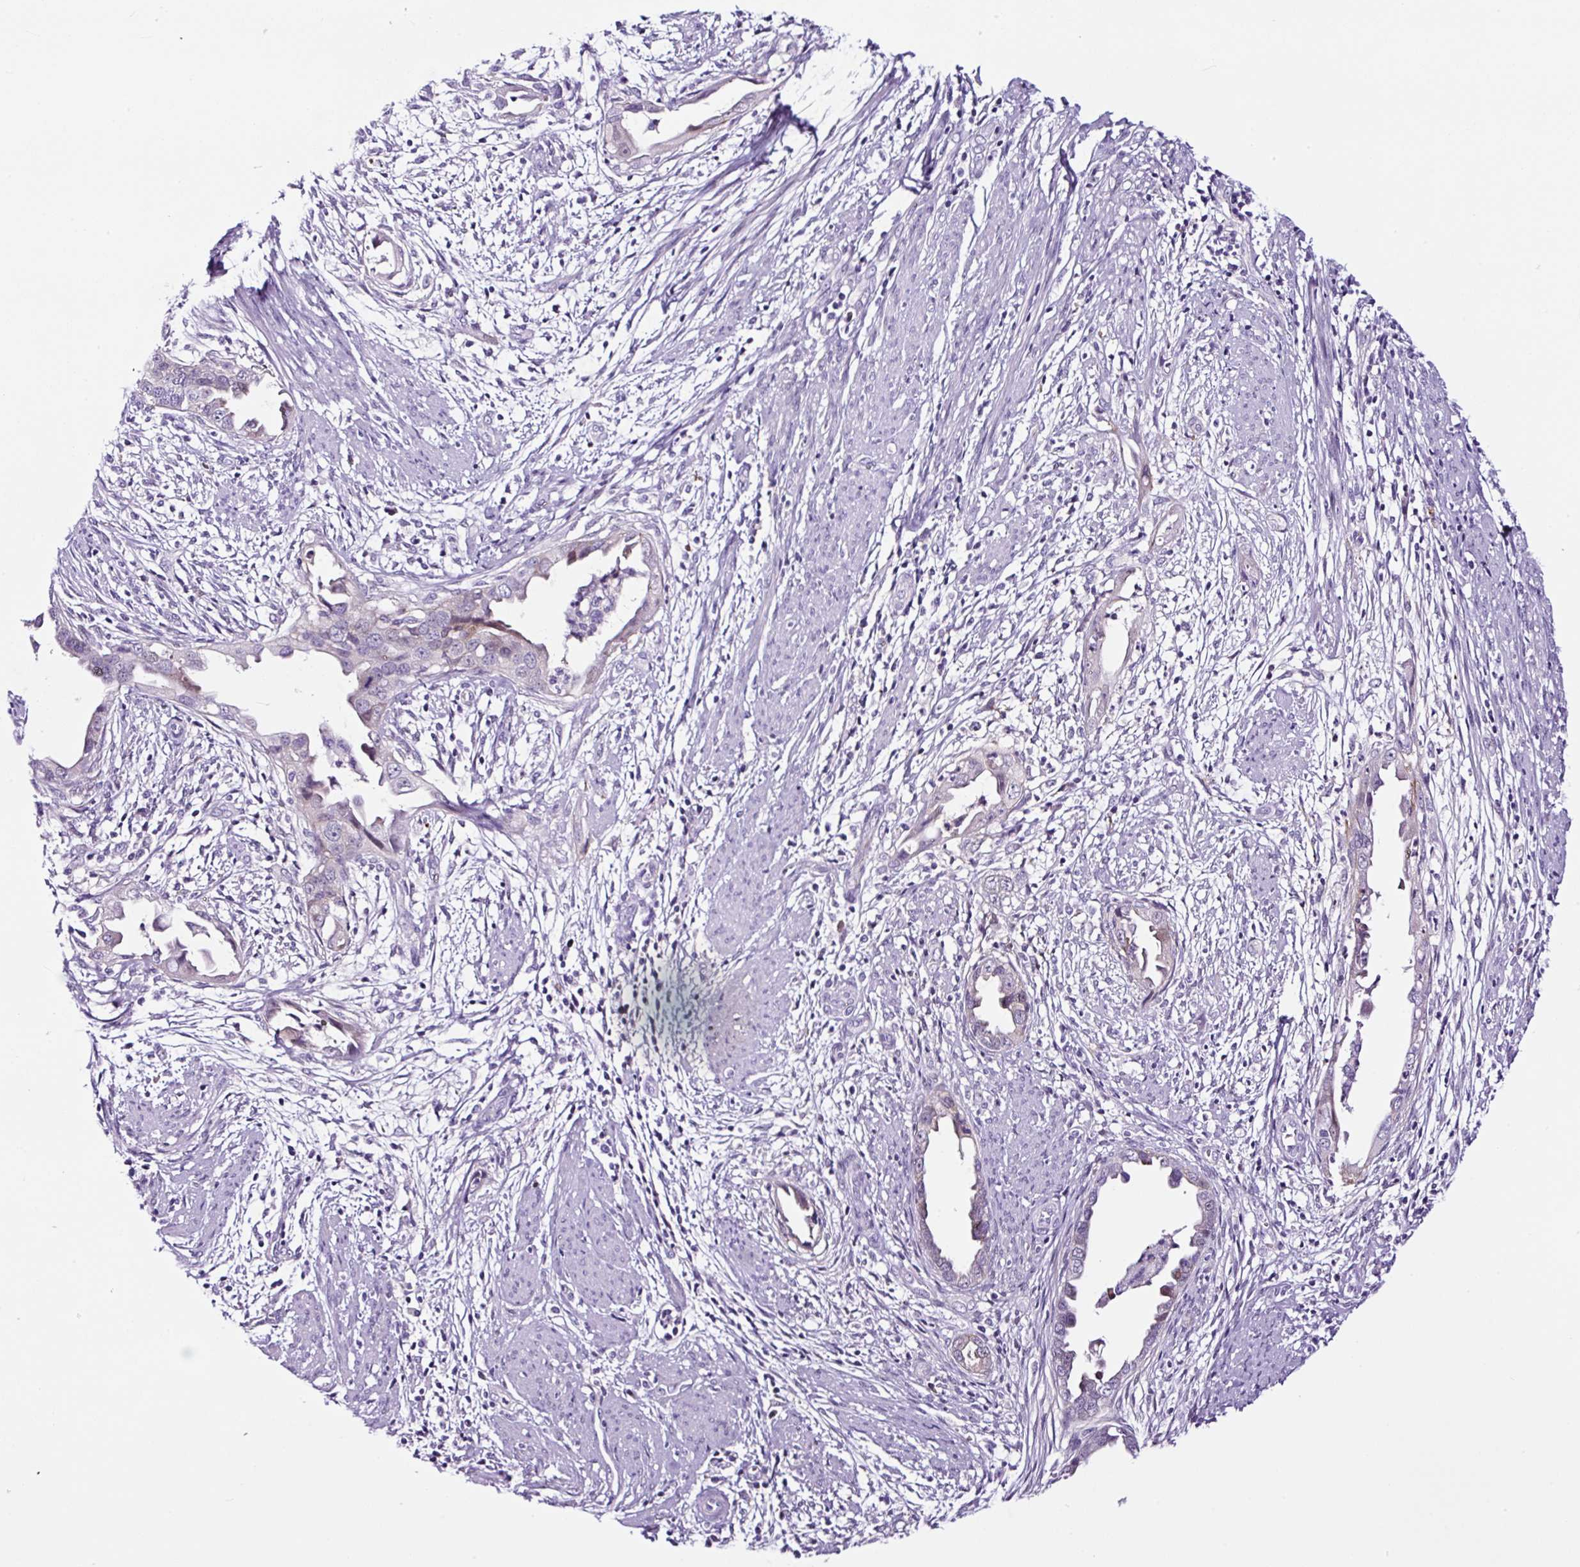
{"staining": {"intensity": "negative", "quantity": "none", "location": "none"}, "tissue": "endometrial cancer", "cell_type": "Tumor cells", "image_type": "cancer", "snomed": [{"axis": "morphology", "description": "Adenocarcinoma, NOS"}, {"axis": "topography", "description": "Endometrium"}], "caption": "IHC image of neoplastic tissue: endometrial cancer stained with DAB (3,3'-diaminobenzidine) reveals no significant protein expression in tumor cells.", "gene": "TAFA3", "patient": {"sex": "female", "age": 57}}